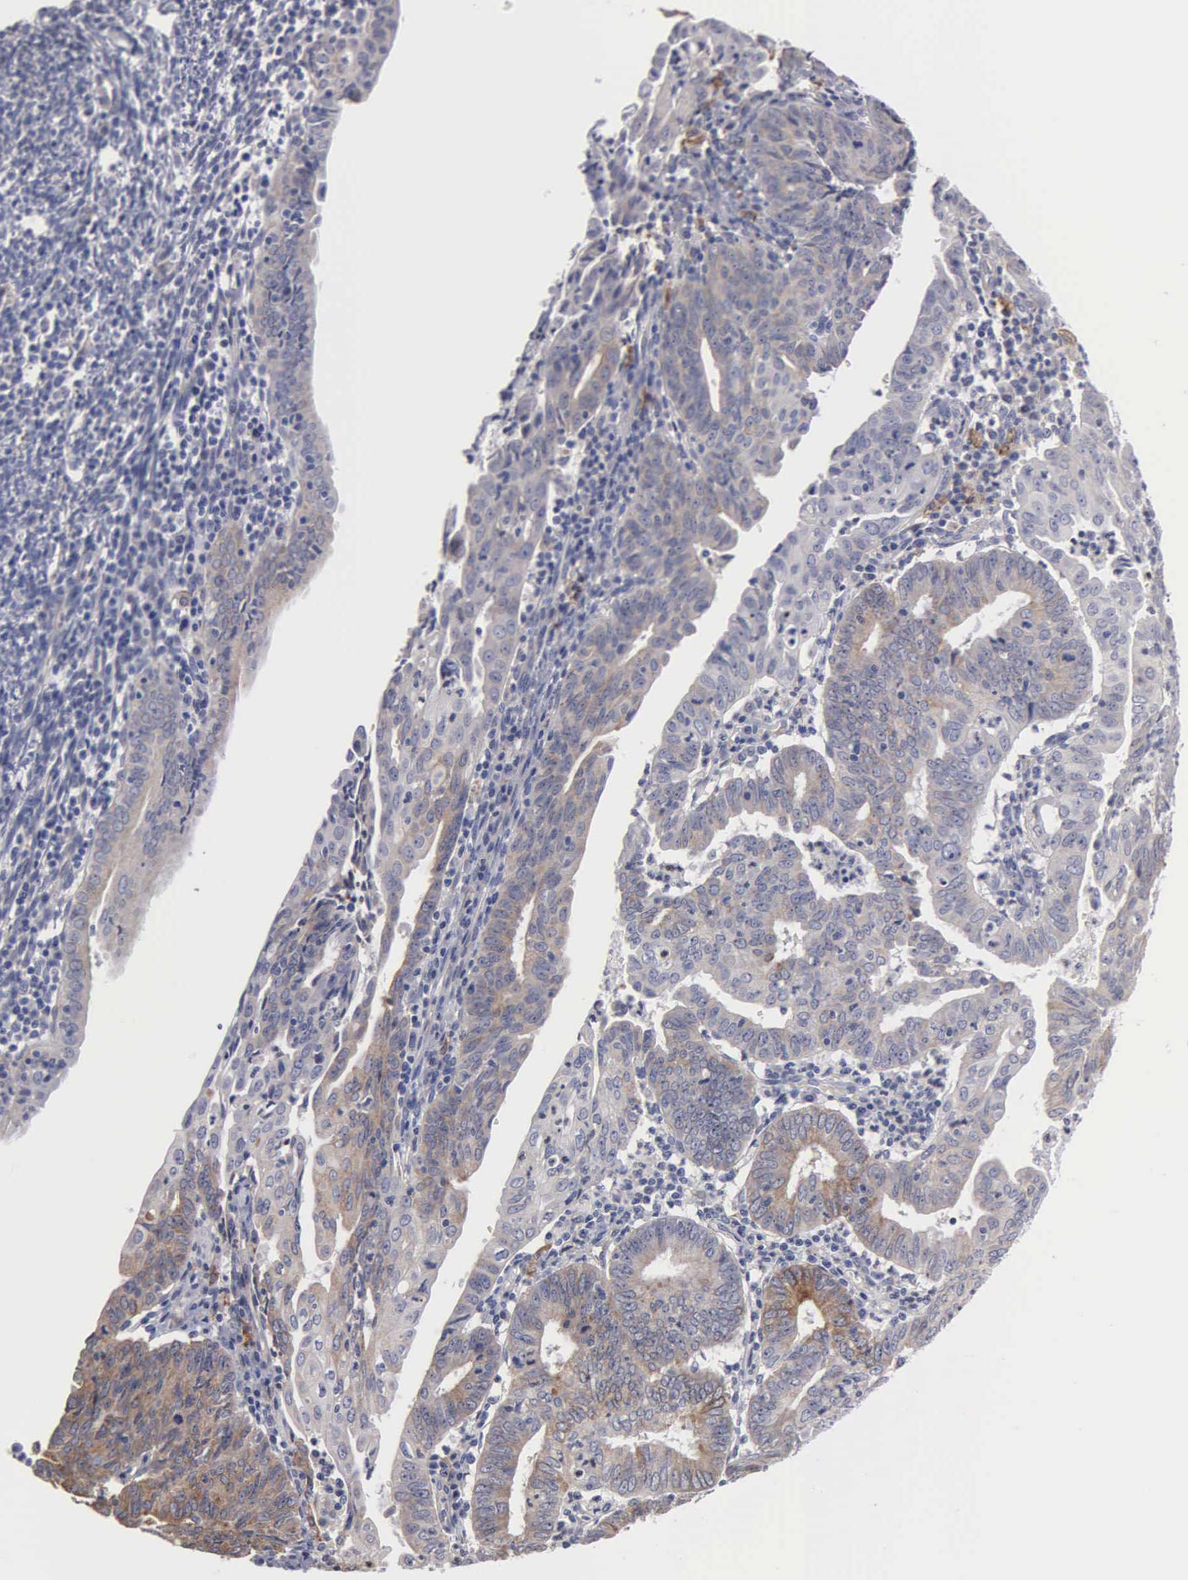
{"staining": {"intensity": "weak", "quantity": "<25%", "location": "cytoplasmic/membranous"}, "tissue": "endometrial cancer", "cell_type": "Tumor cells", "image_type": "cancer", "snomed": [{"axis": "morphology", "description": "Adenocarcinoma, NOS"}, {"axis": "topography", "description": "Endometrium"}], "caption": "There is no significant expression in tumor cells of endometrial cancer (adenocarcinoma). Brightfield microscopy of immunohistochemistry (IHC) stained with DAB (brown) and hematoxylin (blue), captured at high magnification.", "gene": "LIN52", "patient": {"sex": "female", "age": 60}}